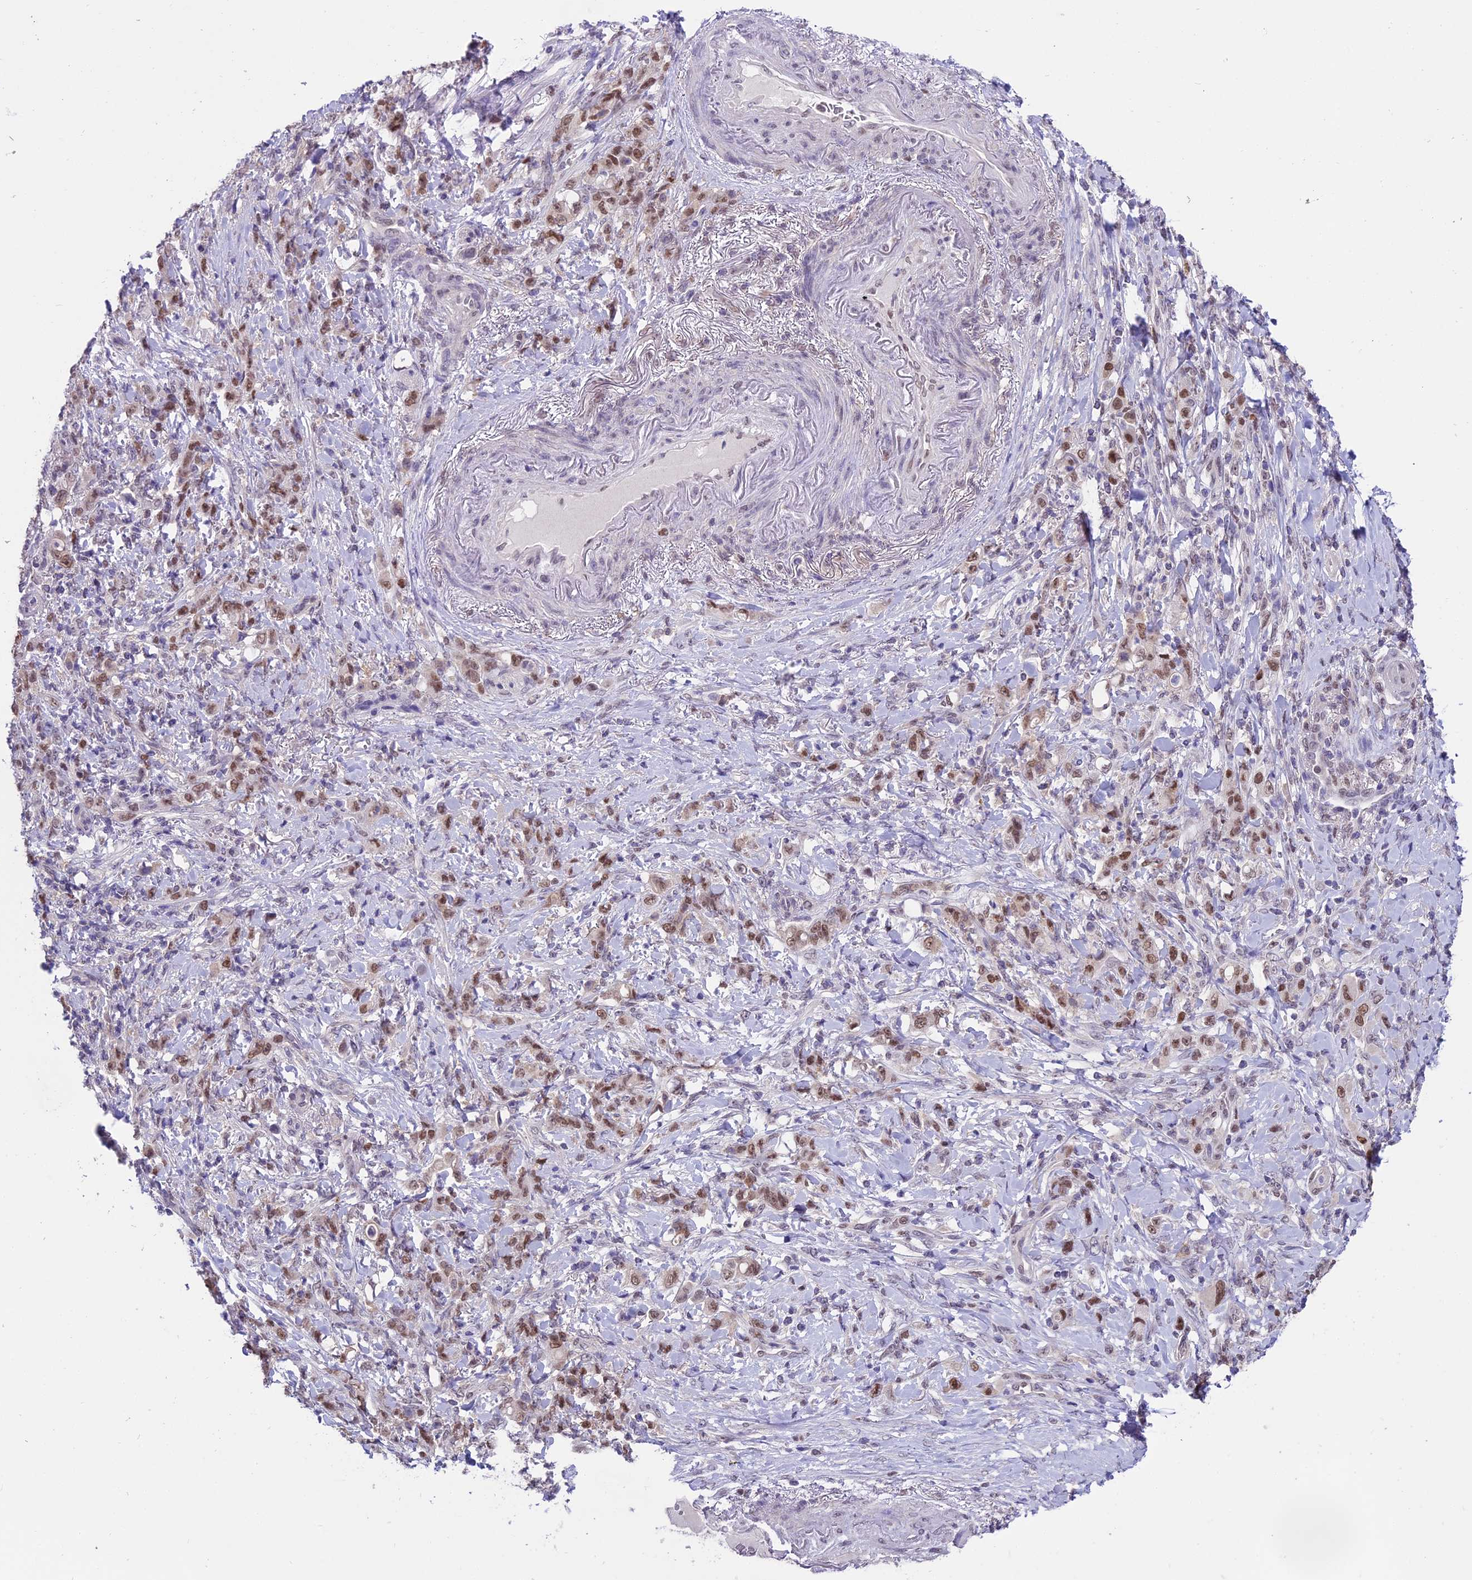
{"staining": {"intensity": "moderate", "quantity": ">75%", "location": "nuclear"}, "tissue": "stomach cancer", "cell_type": "Tumor cells", "image_type": "cancer", "snomed": [{"axis": "morphology", "description": "Normal tissue, NOS"}, {"axis": "morphology", "description": "Adenocarcinoma, NOS"}, {"axis": "topography", "description": "Stomach"}], "caption": "Moderate nuclear positivity is identified in approximately >75% of tumor cells in stomach cancer. The staining was performed using DAB to visualize the protein expression in brown, while the nuclei were stained in blue with hematoxylin (Magnification: 20x).", "gene": "MAT2A", "patient": {"sex": "female", "age": 79}}